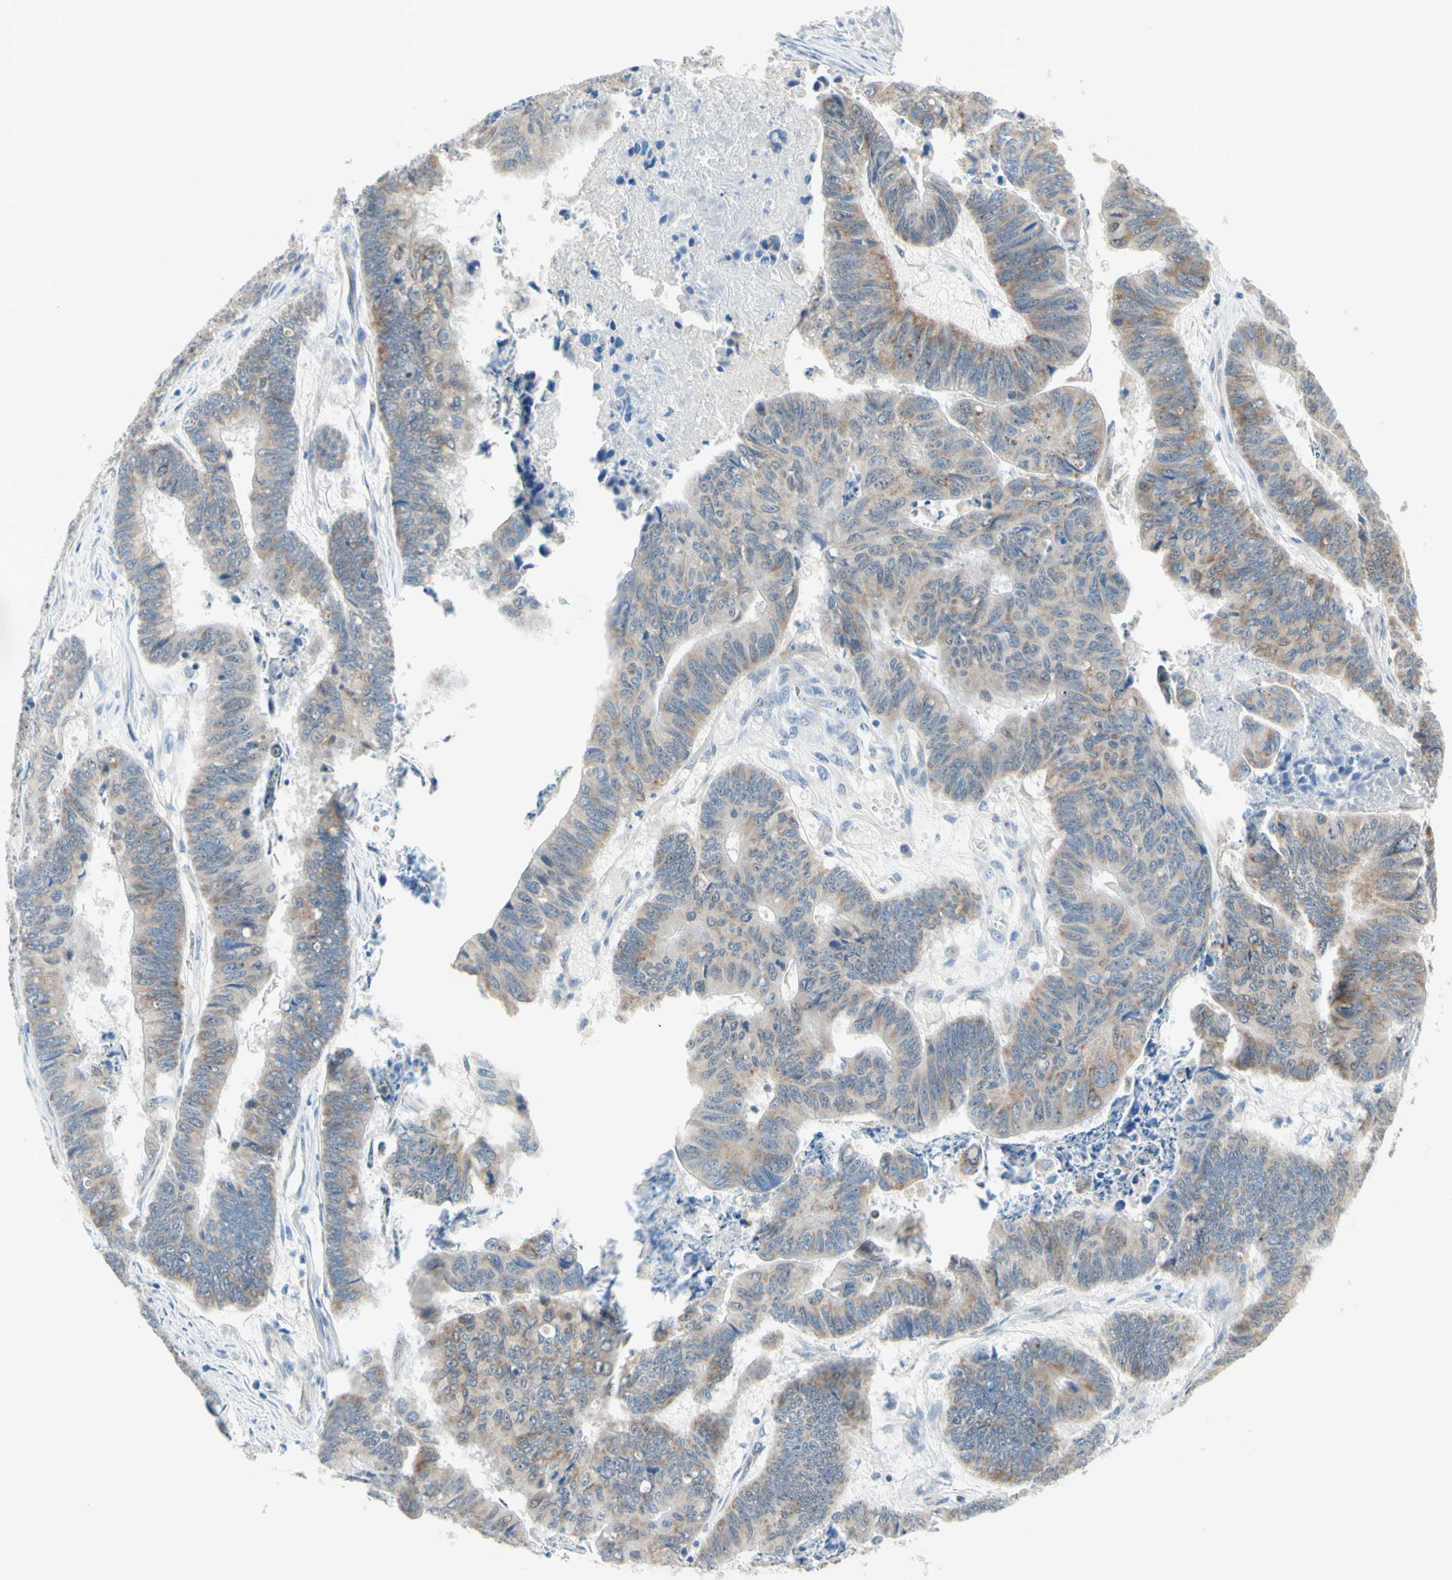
{"staining": {"intensity": "weak", "quantity": ">75%", "location": "cytoplasmic/membranous"}, "tissue": "stomach cancer", "cell_type": "Tumor cells", "image_type": "cancer", "snomed": [{"axis": "morphology", "description": "Adenocarcinoma, NOS"}, {"axis": "topography", "description": "Stomach, lower"}], "caption": "The histopathology image displays immunohistochemical staining of adenocarcinoma (stomach). There is weak cytoplasmic/membranous expression is identified in approximately >75% of tumor cells. The staining is performed using DAB brown chromogen to label protein expression. The nuclei are counter-stained blue using hematoxylin.", "gene": "MFF", "patient": {"sex": "male", "age": 77}}